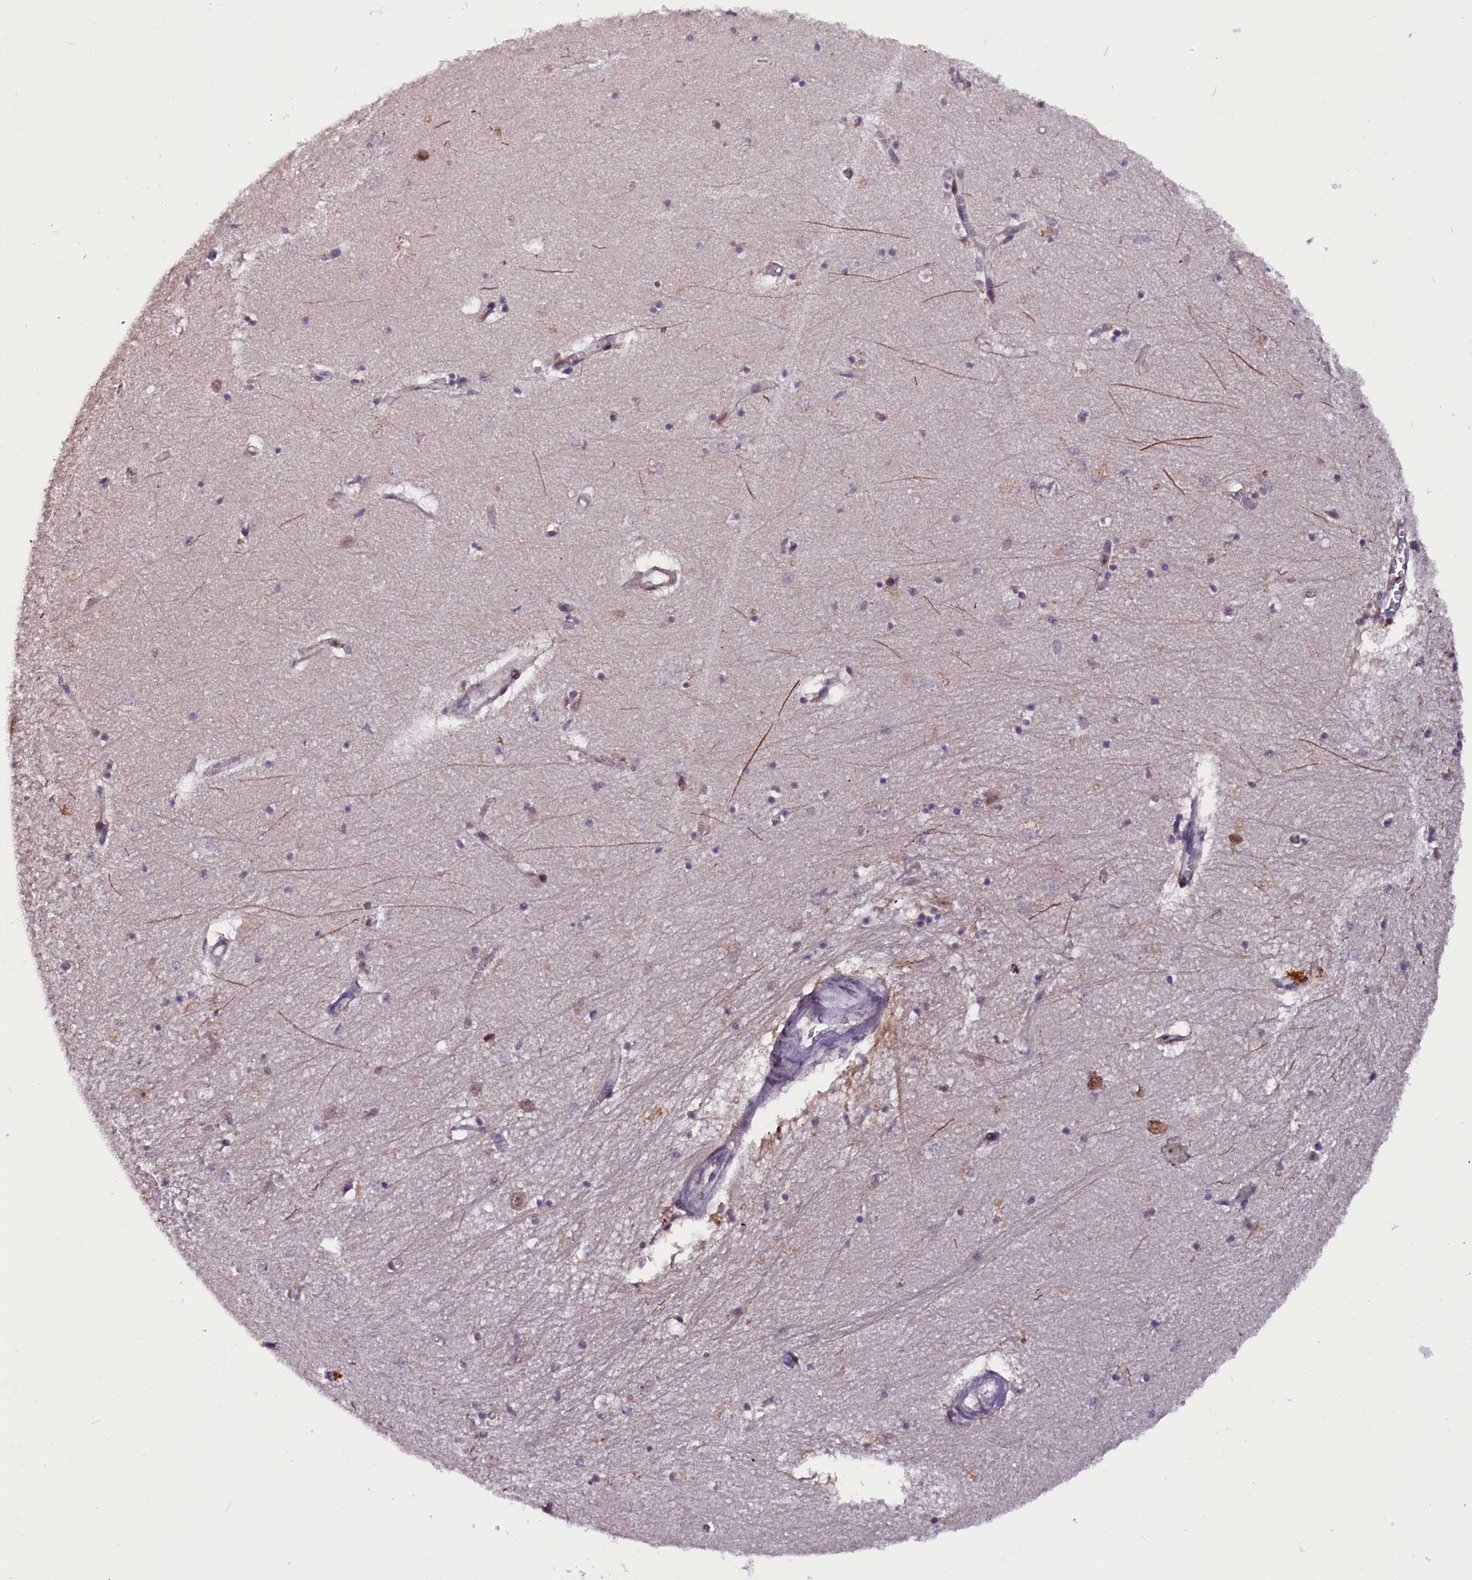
{"staining": {"intensity": "weak", "quantity": "<25%", "location": "nuclear"}, "tissue": "hippocampus", "cell_type": "Glial cells", "image_type": "normal", "snomed": [{"axis": "morphology", "description": "Normal tissue, NOS"}, {"axis": "topography", "description": "Hippocampus"}], "caption": "Immunohistochemical staining of benign hippocampus exhibits no significant staining in glial cells.", "gene": "RNMT", "patient": {"sex": "female", "age": 64}}